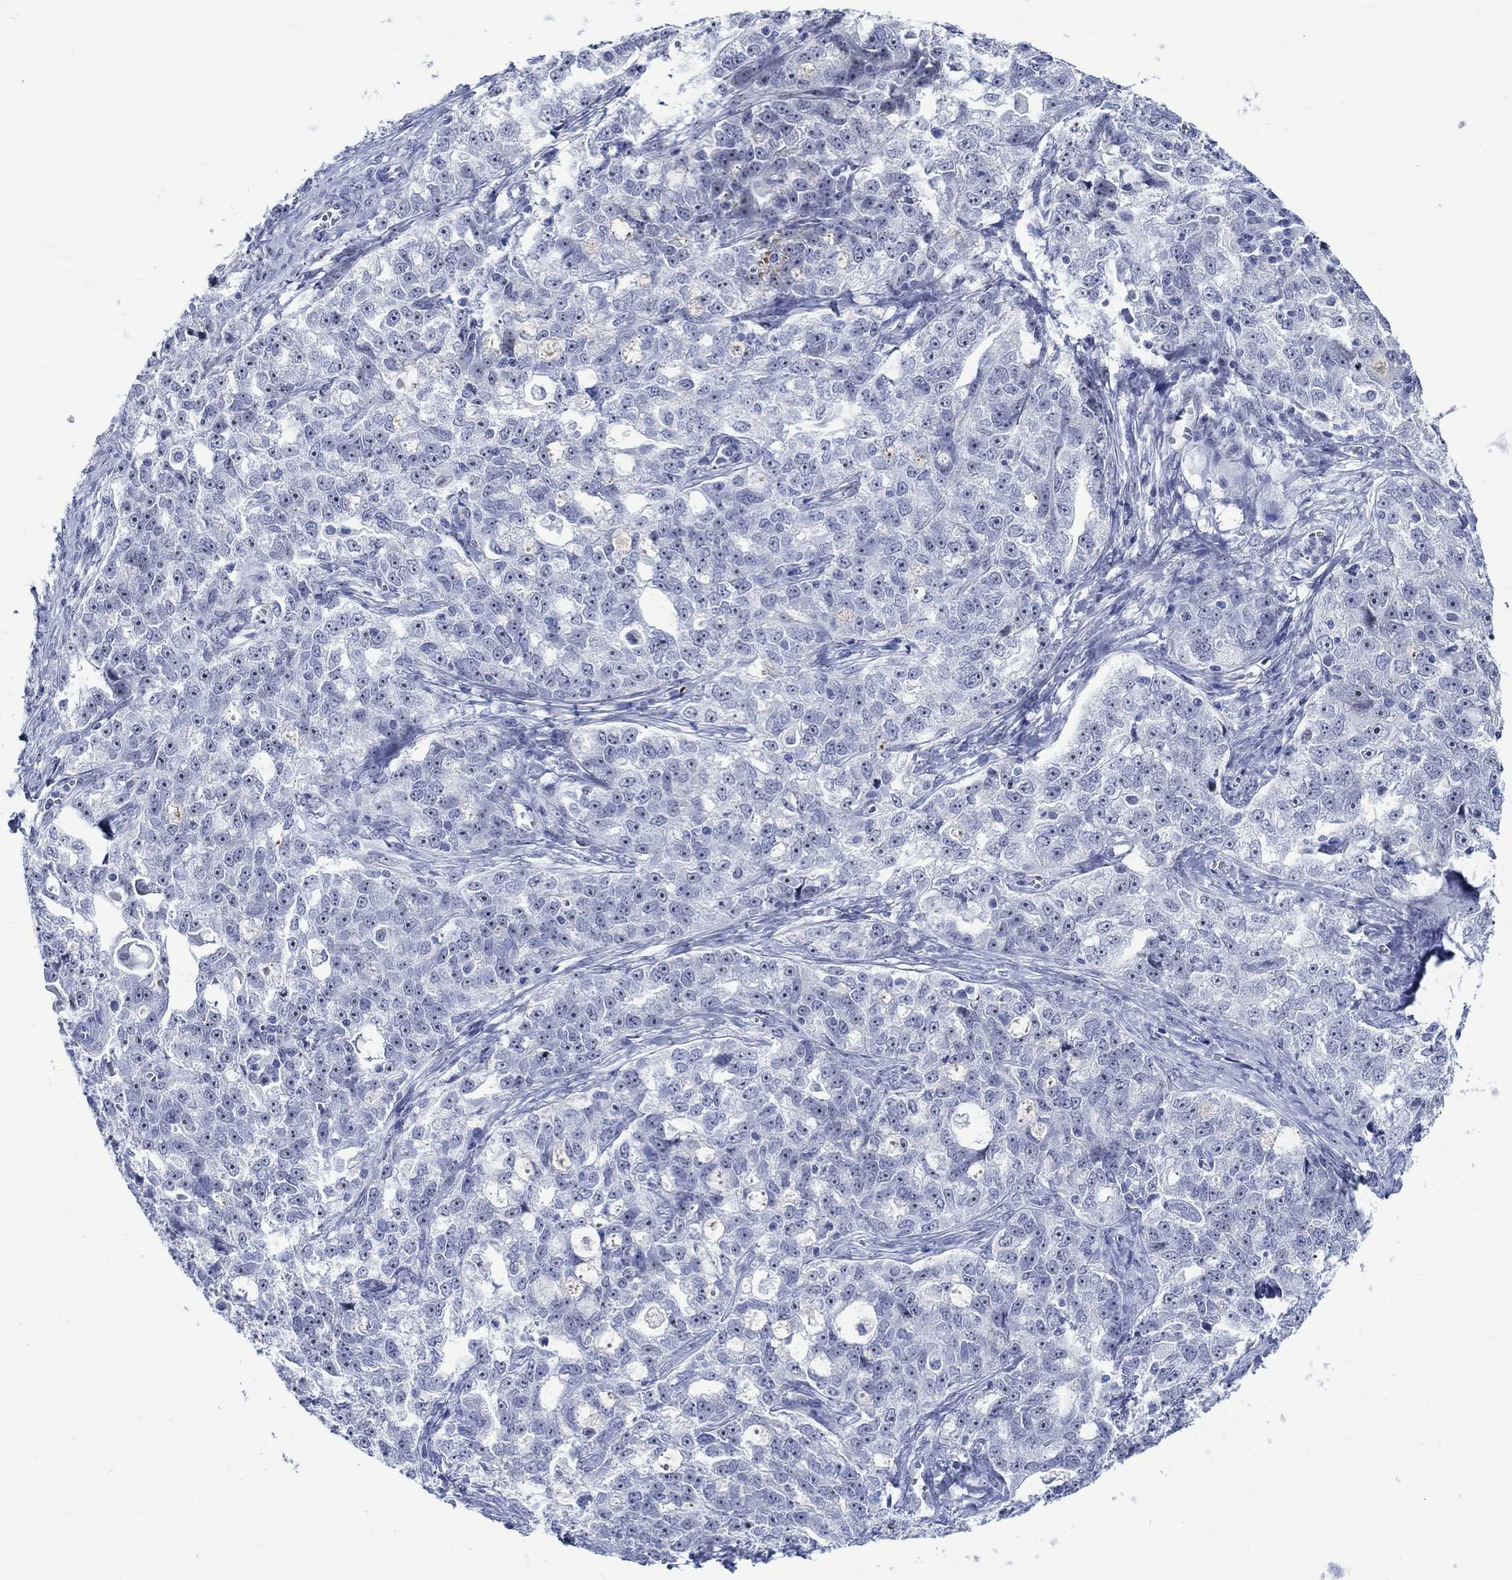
{"staining": {"intensity": "negative", "quantity": "none", "location": "none"}, "tissue": "ovarian cancer", "cell_type": "Tumor cells", "image_type": "cancer", "snomed": [{"axis": "morphology", "description": "Cystadenocarcinoma, serous, NOS"}, {"axis": "topography", "description": "Ovary"}], "caption": "Tumor cells are negative for brown protein staining in ovarian cancer.", "gene": "ZNF446", "patient": {"sex": "female", "age": 51}}